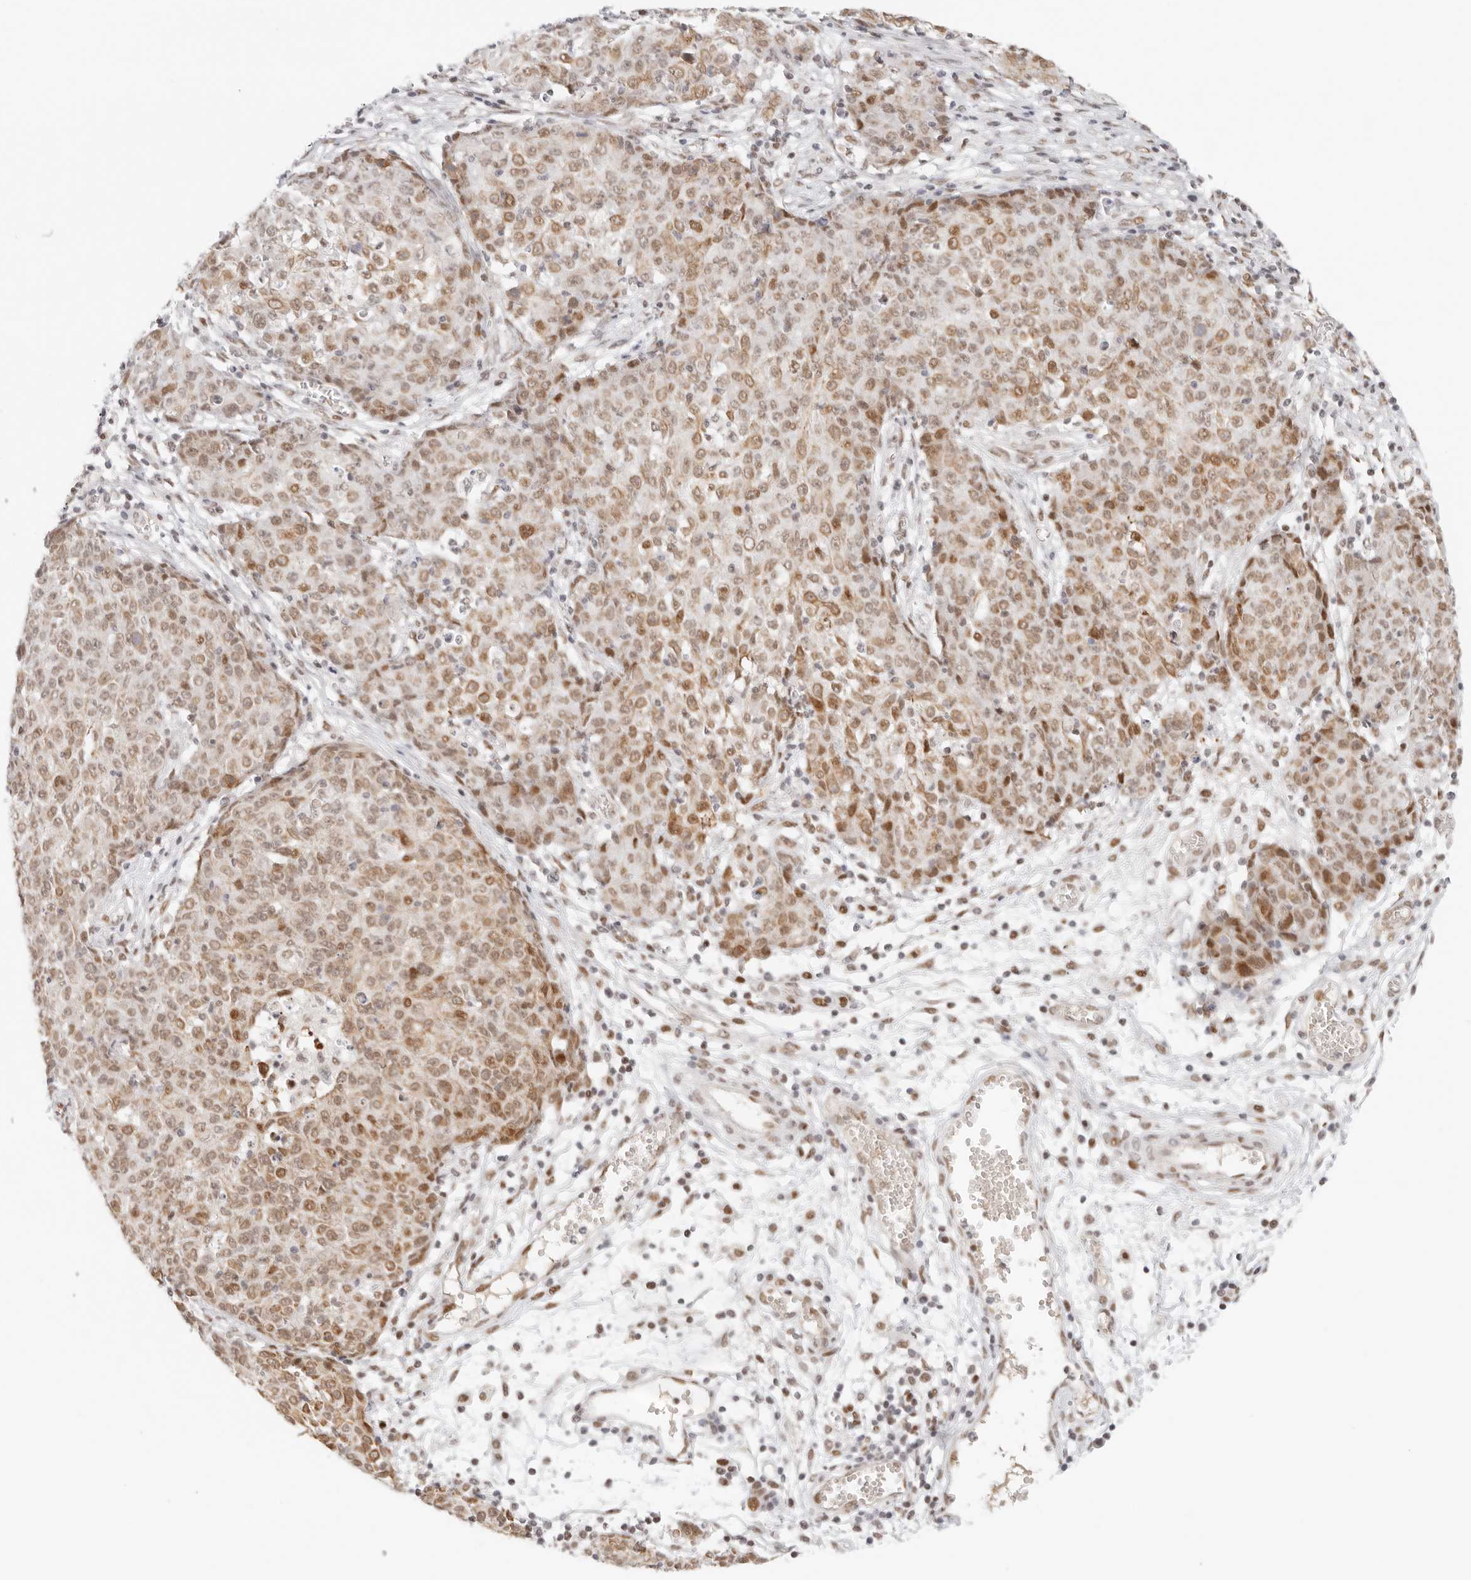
{"staining": {"intensity": "moderate", "quantity": ">75%", "location": "nuclear"}, "tissue": "ovarian cancer", "cell_type": "Tumor cells", "image_type": "cancer", "snomed": [{"axis": "morphology", "description": "Carcinoma, endometroid"}, {"axis": "topography", "description": "Ovary"}], "caption": "Ovarian cancer (endometroid carcinoma) stained with DAB IHC demonstrates medium levels of moderate nuclear staining in about >75% of tumor cells.", "gene": "HOXC5", "patient": {"sex": "female", "age": 42}}